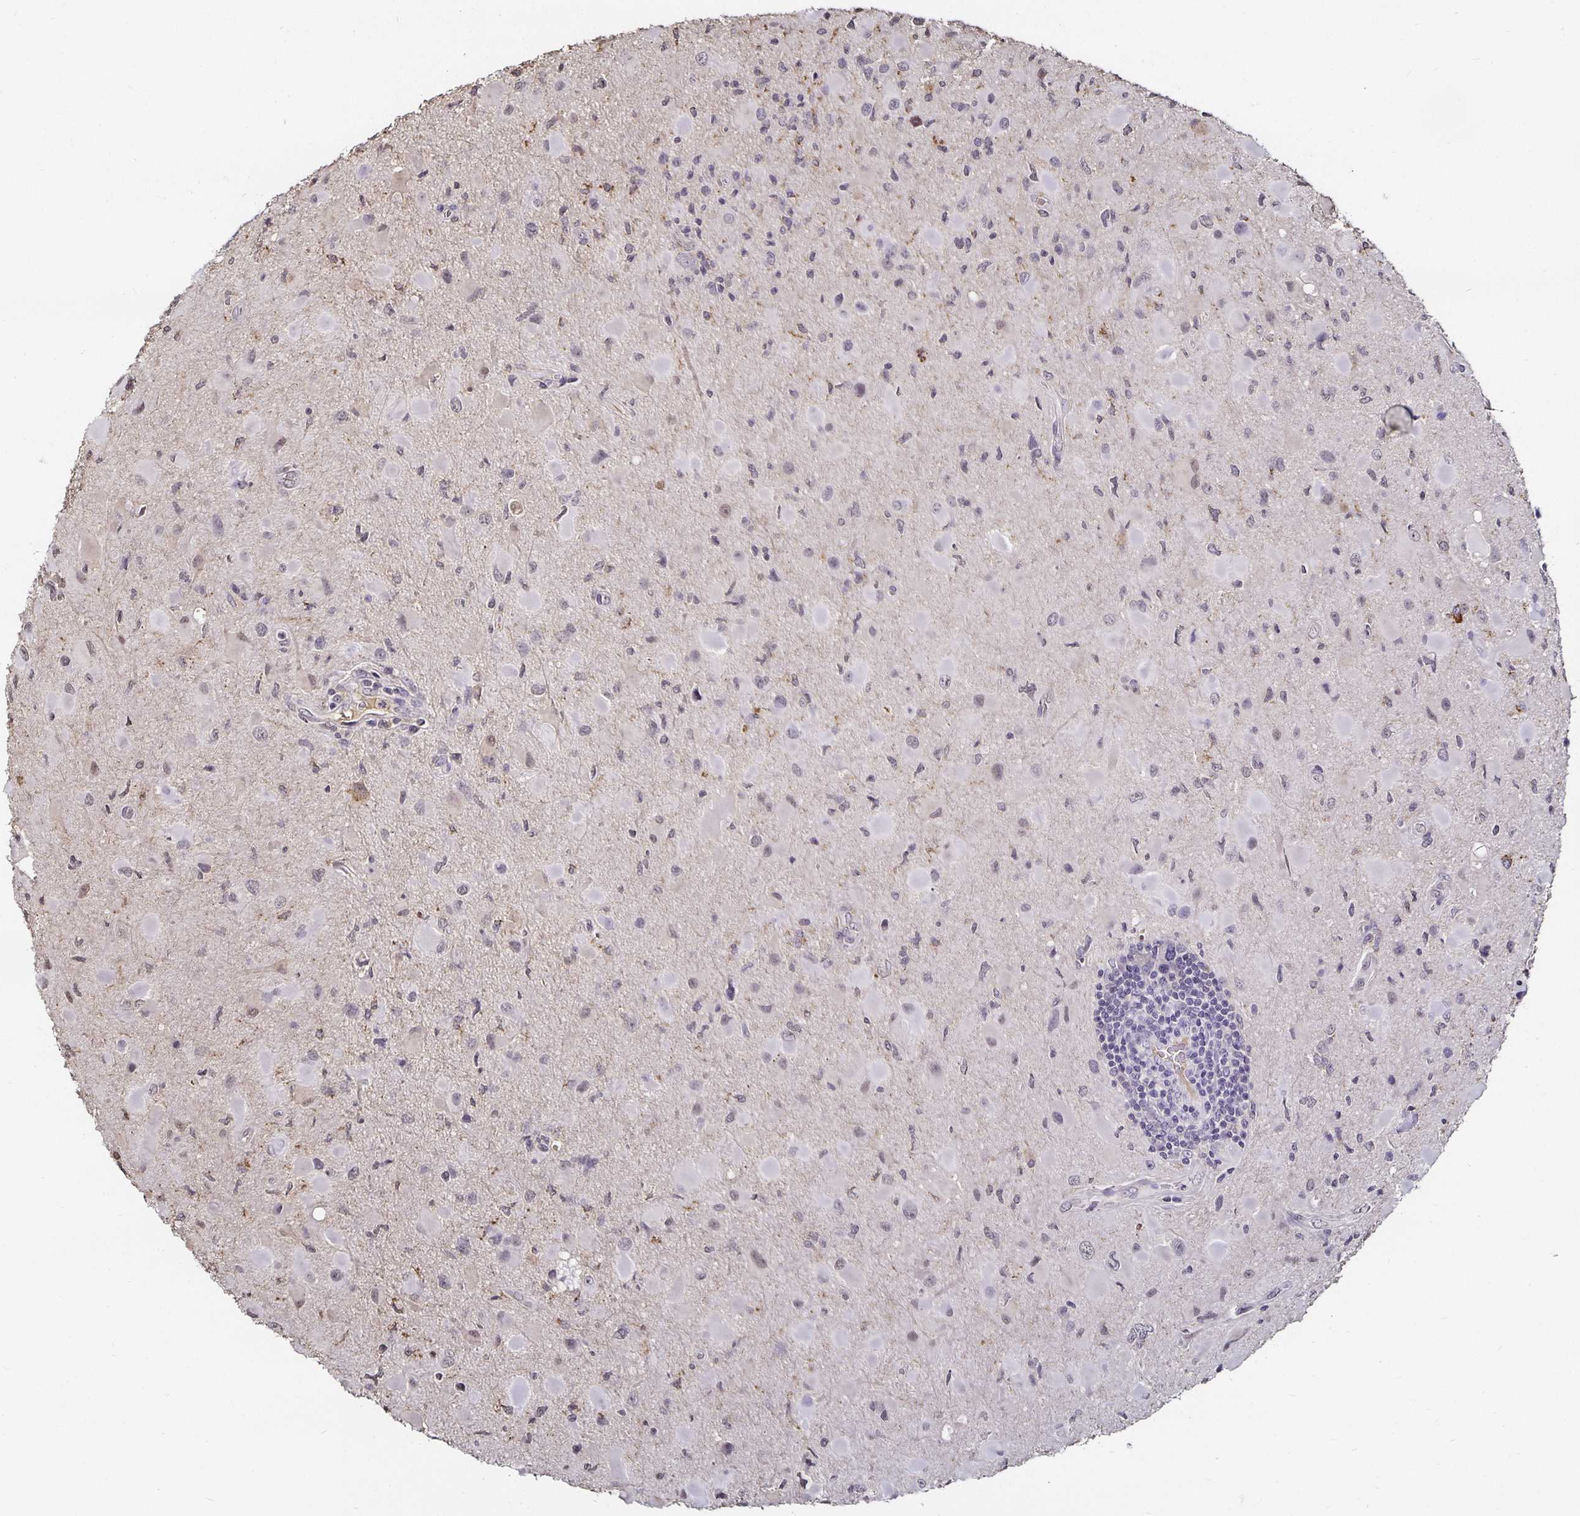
{"staining": {"intensity": "negative", "quantity": "none", "location": "none"}, "tissue": "glioma", "cell_type": "Tumor cells", "image_type": "cancer", "snomed": [{"axis": "morphology", "description": "Glioma, malignant, Low grade"}, {"axis": "topography", "description": "Brain"}], "caption": "A photomicrograph of glioma stained for a protein shows no brown staining in tumor cells. (DAB (3,3'-diaminobenzidine) IHC visualized using brightfield microscopy, high magnification).", "gene": "TTR", "patient": {"sex": "female", "age": 32}}